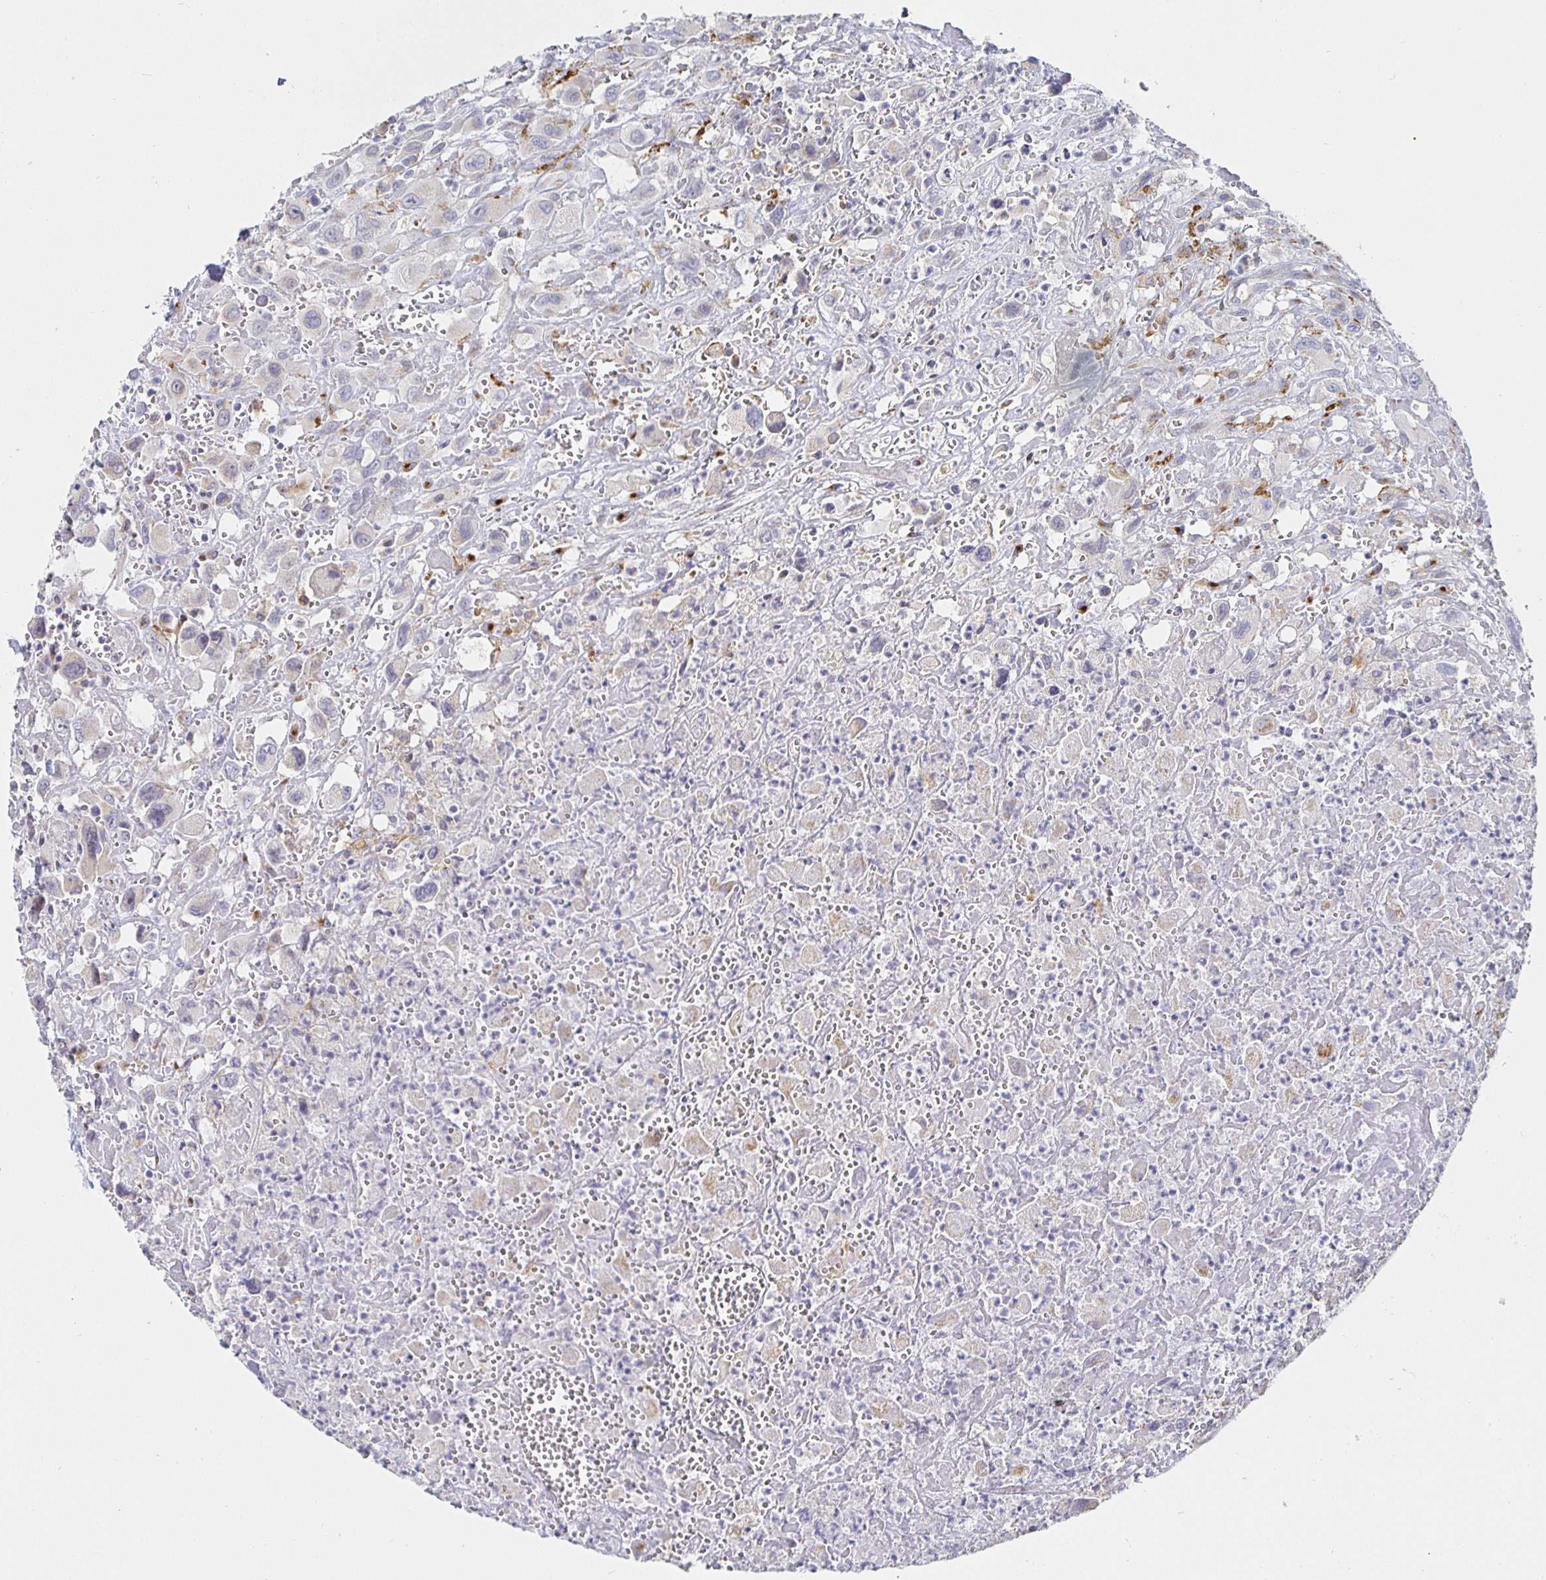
{"staining": {"intensity": "negative", "quantity": "none", "location": "none"}, "tissue": "head and neck cancer", "cell_type": "Tumor cells", "image_type": "cancer", "snomed": [{"axis": "morphology", "description": "Squamous cell carcinoma, NOS"}, {"axis": "morphology", "description": "Squamous cell carcinoma, metastatic, NOS"}, {"axis": "topography", "description": "Oral tissue"}, {"axis": "topography", "description": "Head-Neck"}], "caption": "Tumor cells are negative for protein expression in human head and neck squamous cell carcinoma.", "gene": "S100G", "patient": {"sex": "female", "age": 85}}